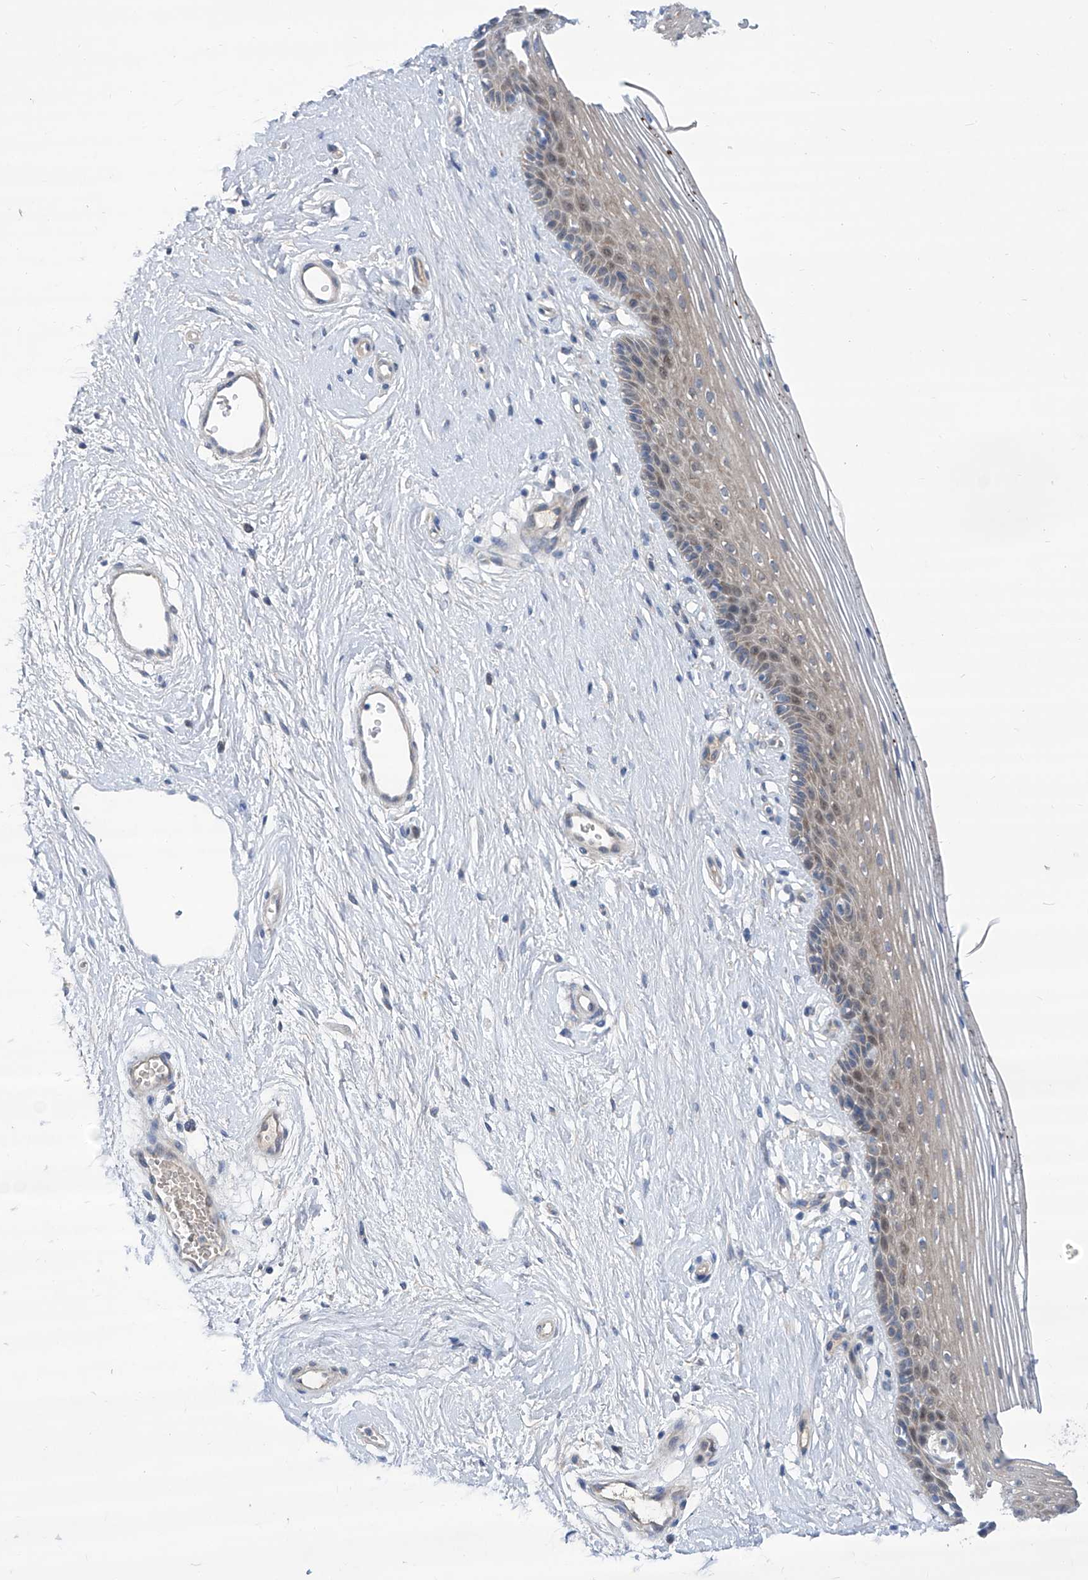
{"staining": {"intensity": "weak", "quantity": "<25%", "location": "nuclear"}, "tissue": "vagina", "cell_type": "Squamous epithelial cells", "image_type": "normal", "snomed": [{"axis": "morphology", "description": "Normal tissue, NOS"}, {"axis": "topography", "description": "Vagina"}], "caption": "A high-resolution histopathology image shows immunohistochemistry (IHC) staining of normal vagina, which displays no significant positivity in squamous epithelial cells. (DAB IHC visualized using brightfield microscopy, high magnification).", "gene": "SRBD1", "patient": {"sex": "female", "age": 46}}